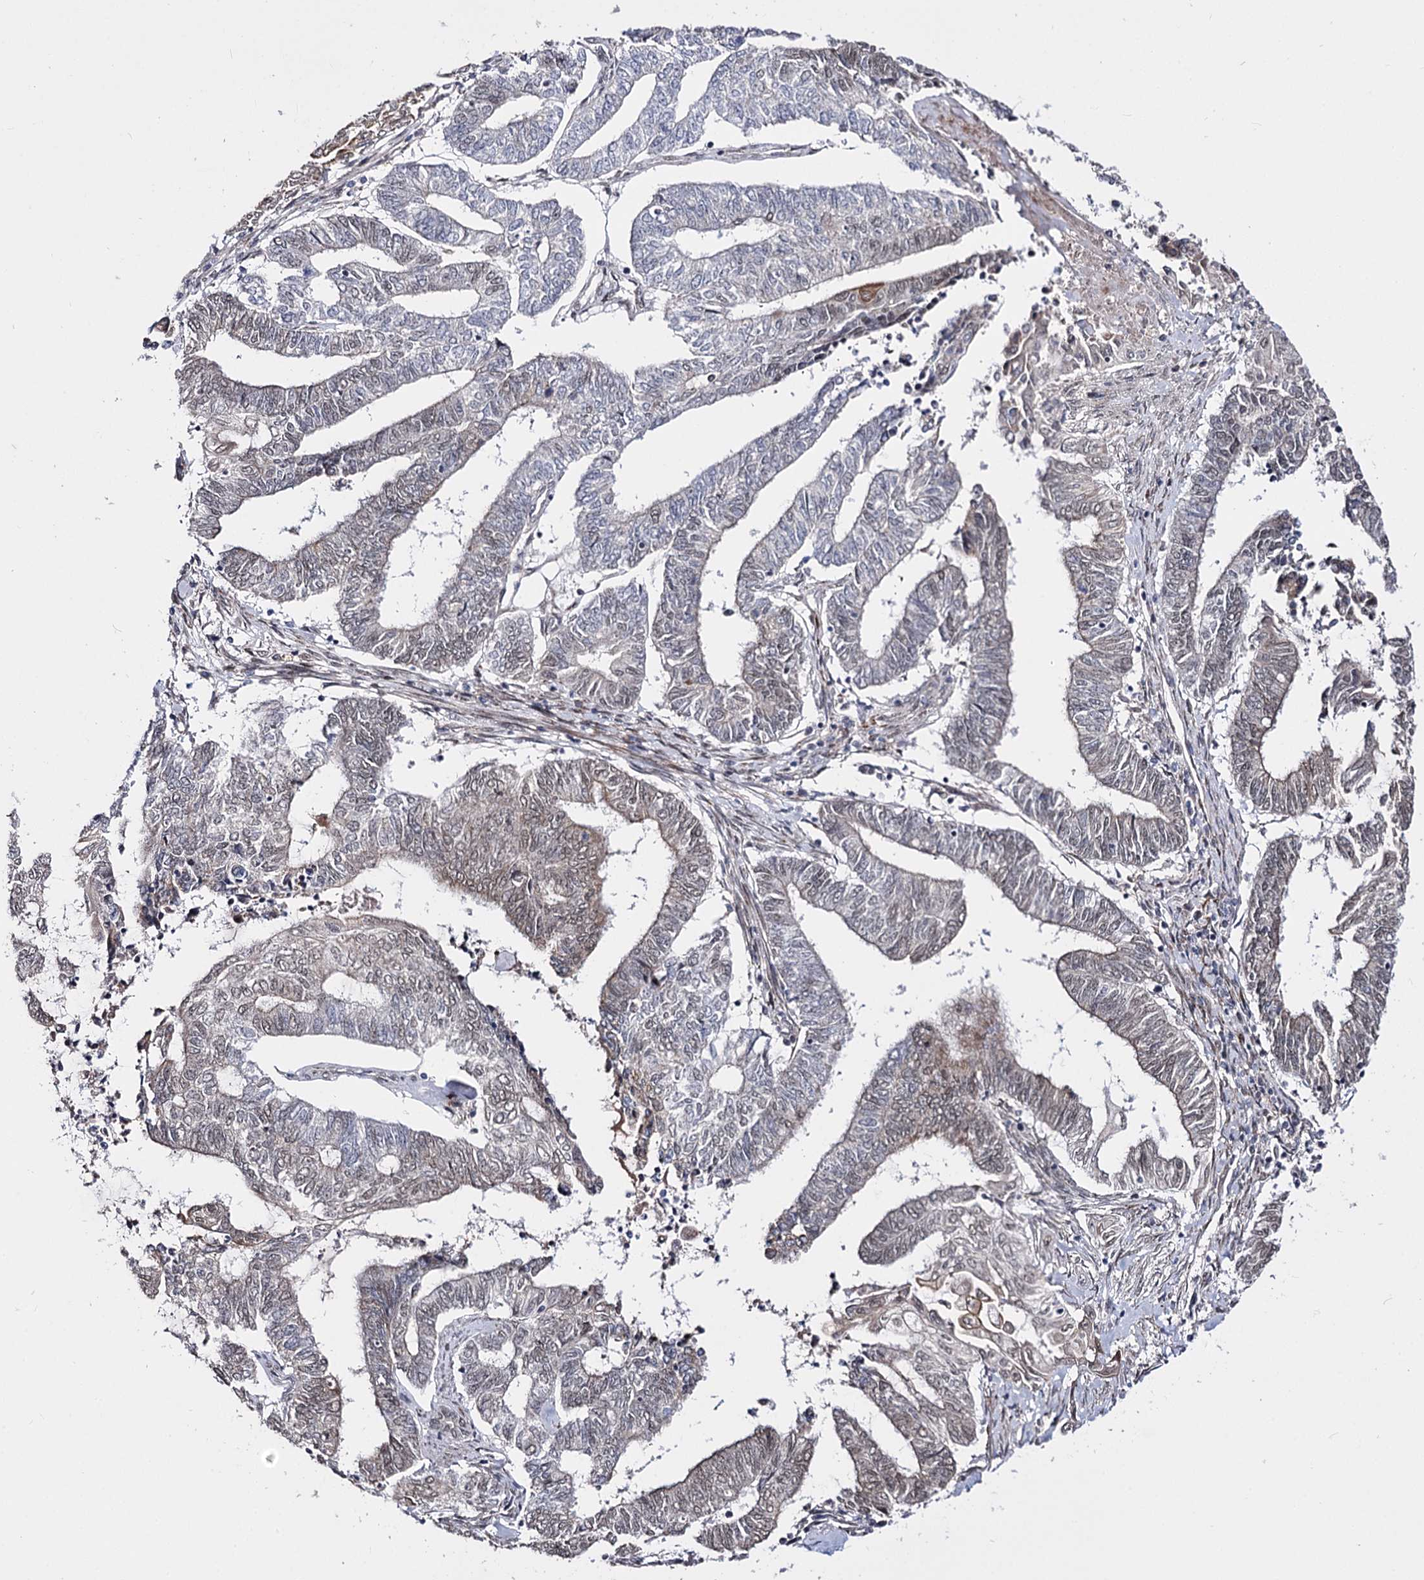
{"staining": {"intensity": "weak", "quantity": "25%-75%", "location": "nuclear"}, "tissue": "endometrial cancer", "cell_type": "Tumor cells", "image_type": "cancer", "snomed": [{"axis": "morphology", "description": "Adenocarcinoma, NOS"}, {"axis": "topography", "description": "Uterus"}, {"axis": "topography", "description": "Endometrium"}], "caption": "Immunohistochemical staining of endometrial adenocarcinoma demonstrates low levels of weak nuclear positivity in approximately 25%-75% of tumor cells. Using DAB (brown) and hematoxylin (blue) stains, captured at high magnification using brightfield microscopy.", "gene": "STOX1", "patient": {"sex": "female", "age": 70}}